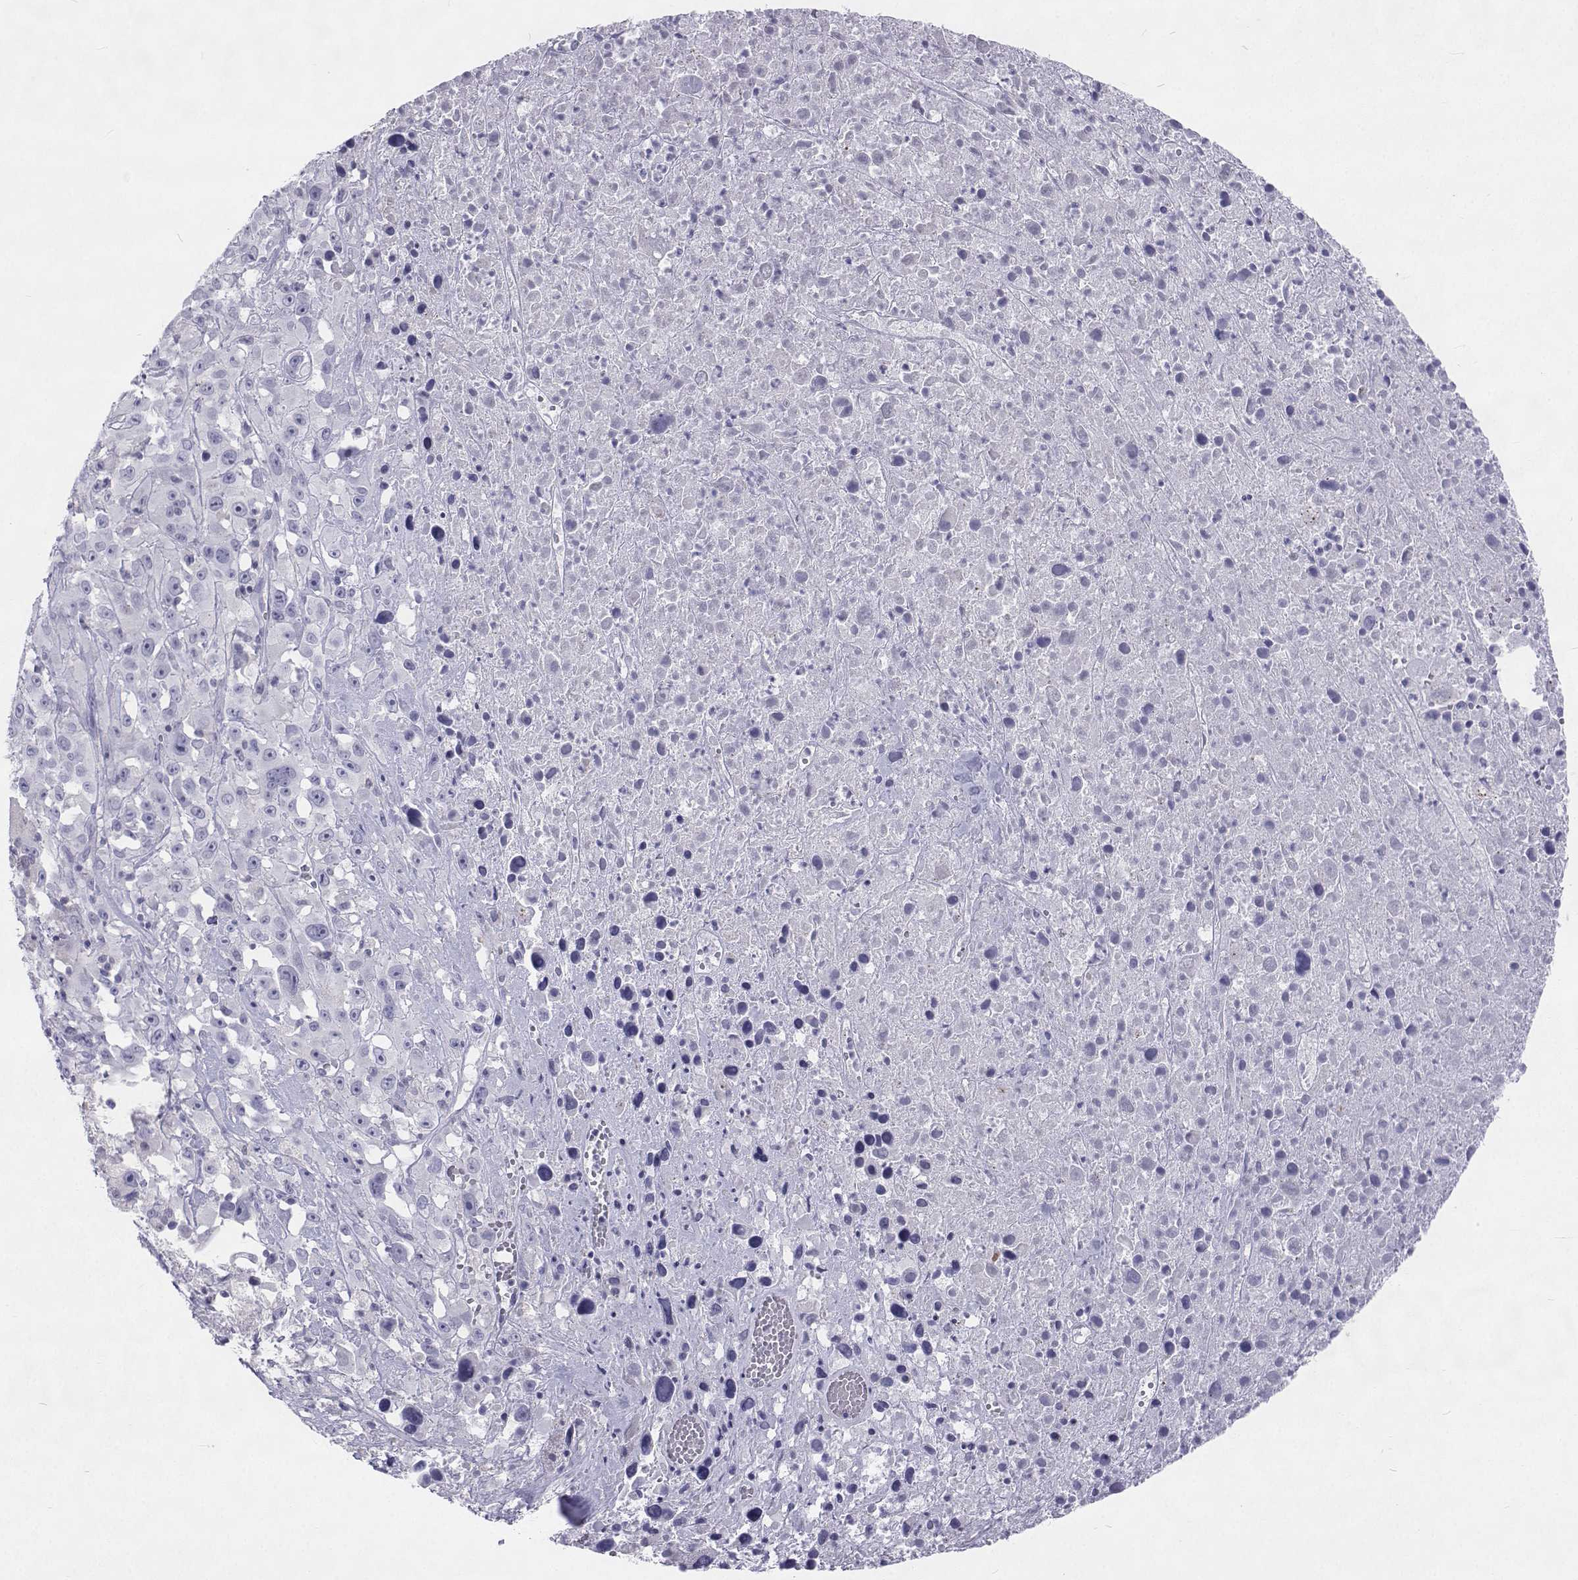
{"staining": {"intensity": "negative", "quantity": "none", "location": "none"}, "tissue": "melanoma", "cell_type": "Tumor cells", "image_type": "cancer", "snomed": [{"axis": "morphology", "description": "Malignant melanoma, Metastatic site"}, {"axis": "topography", "description": "Soft tissue"}], "caption": "Malignant melanoma (metastatic site) was stained to show a protein in brown. There is no significant positivity in tumor cells. The staining was performed using DAB (3,3'-diaminobenzidine) to visualize the protein expression in brown, while the nuclei were stained in blue with hematoxylin (Magnification: 20x).", "gene": "GALM", "patient": {"sex": "male", "age": 50}}